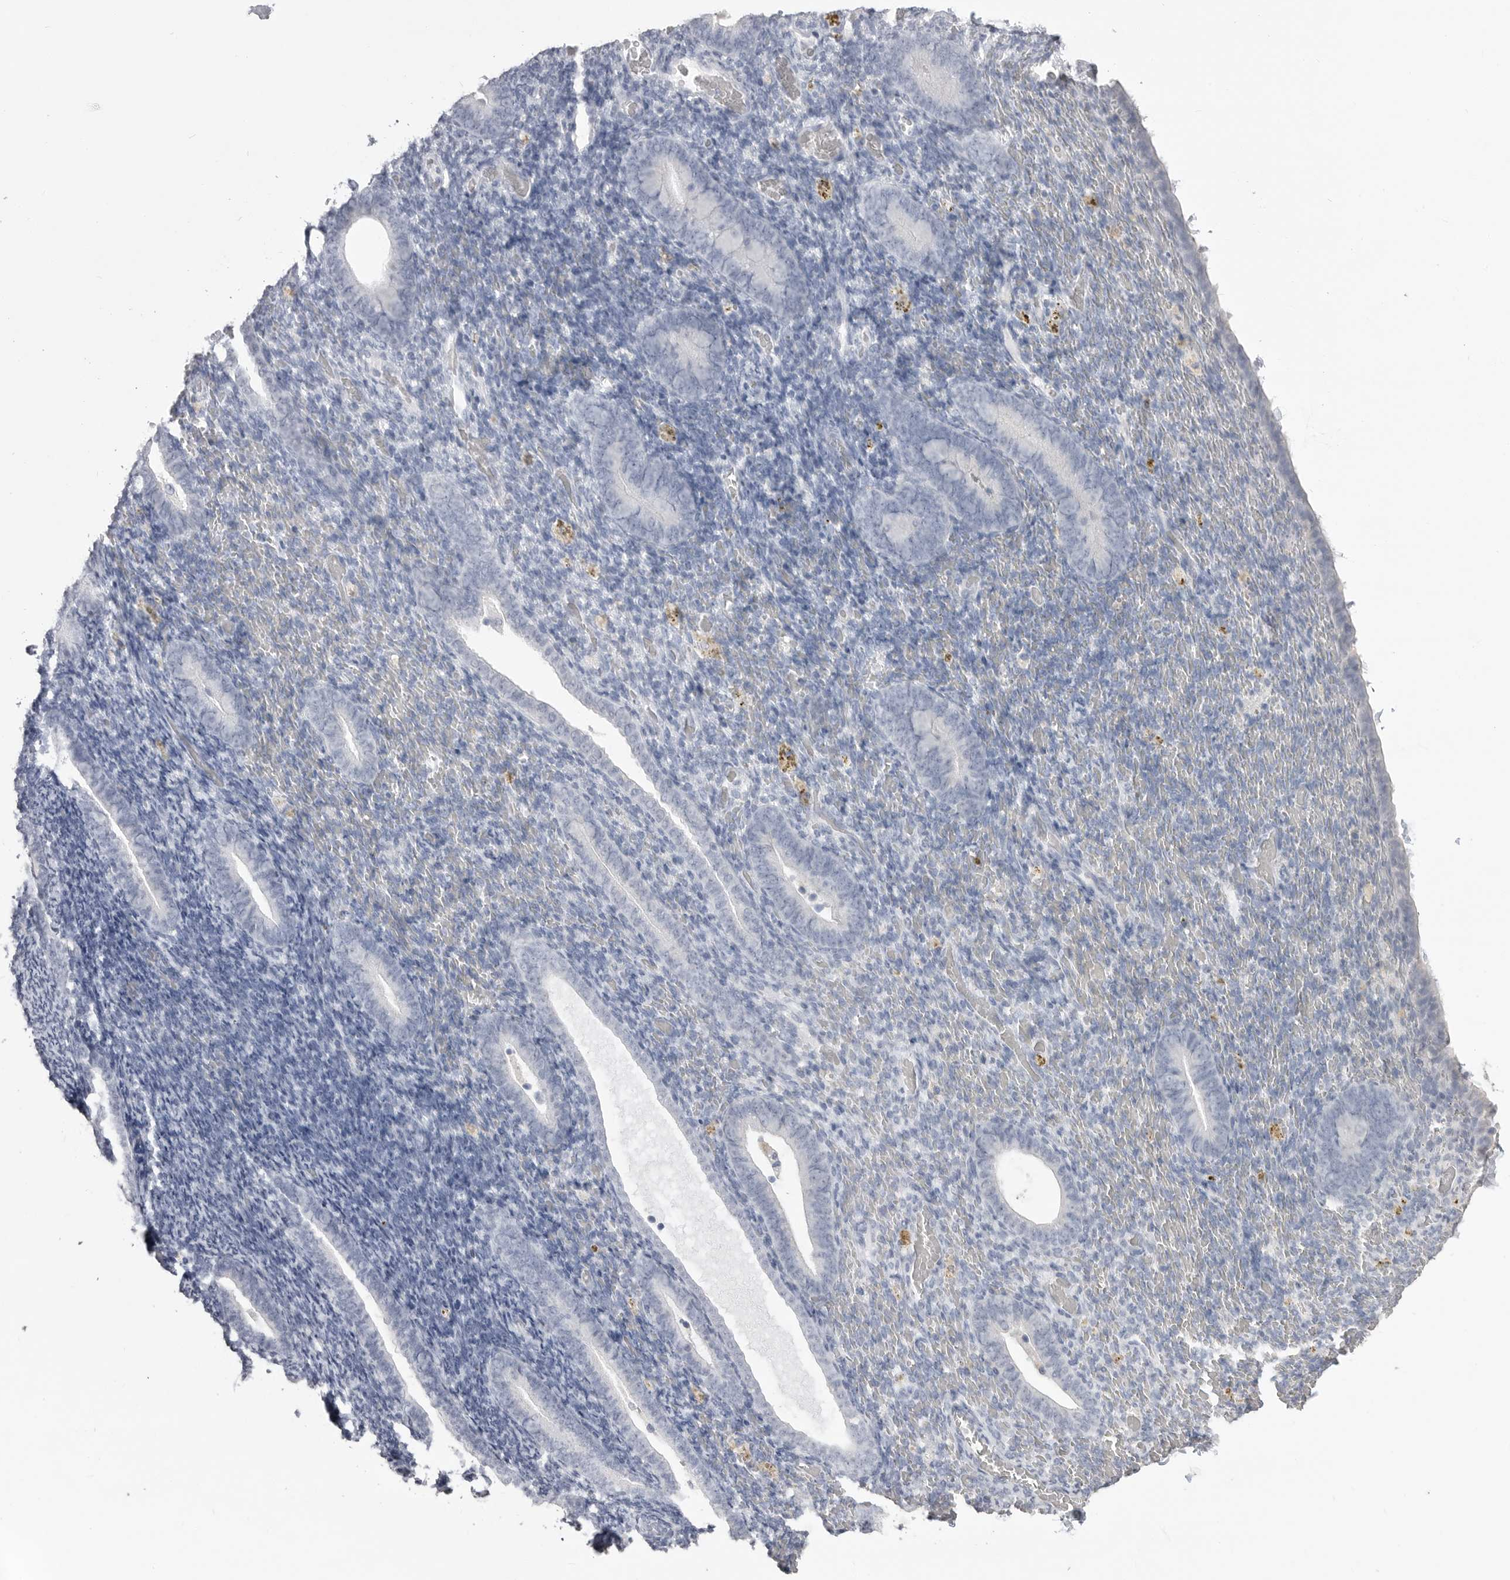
{"staining": {"intensity": "negative", "quantity": "none", "location": "none"}, "tissue": "endometrium", "cell_type": "Cells in endometrial stroma", "image_type": "normal", "snomed": [{"axis": "morphology", "description": "Normal tissue, NOS"}, {"axis": "topography", "description": "Endometrium"}], "caption": "Immunohistochemistry photomicrograph of normal endometrium stained for a protein (brown), which exhibits no expression in cells in endometrial stroma.", "gene": "ICAM5", "patient": {"sex": "female", "age": 51}}